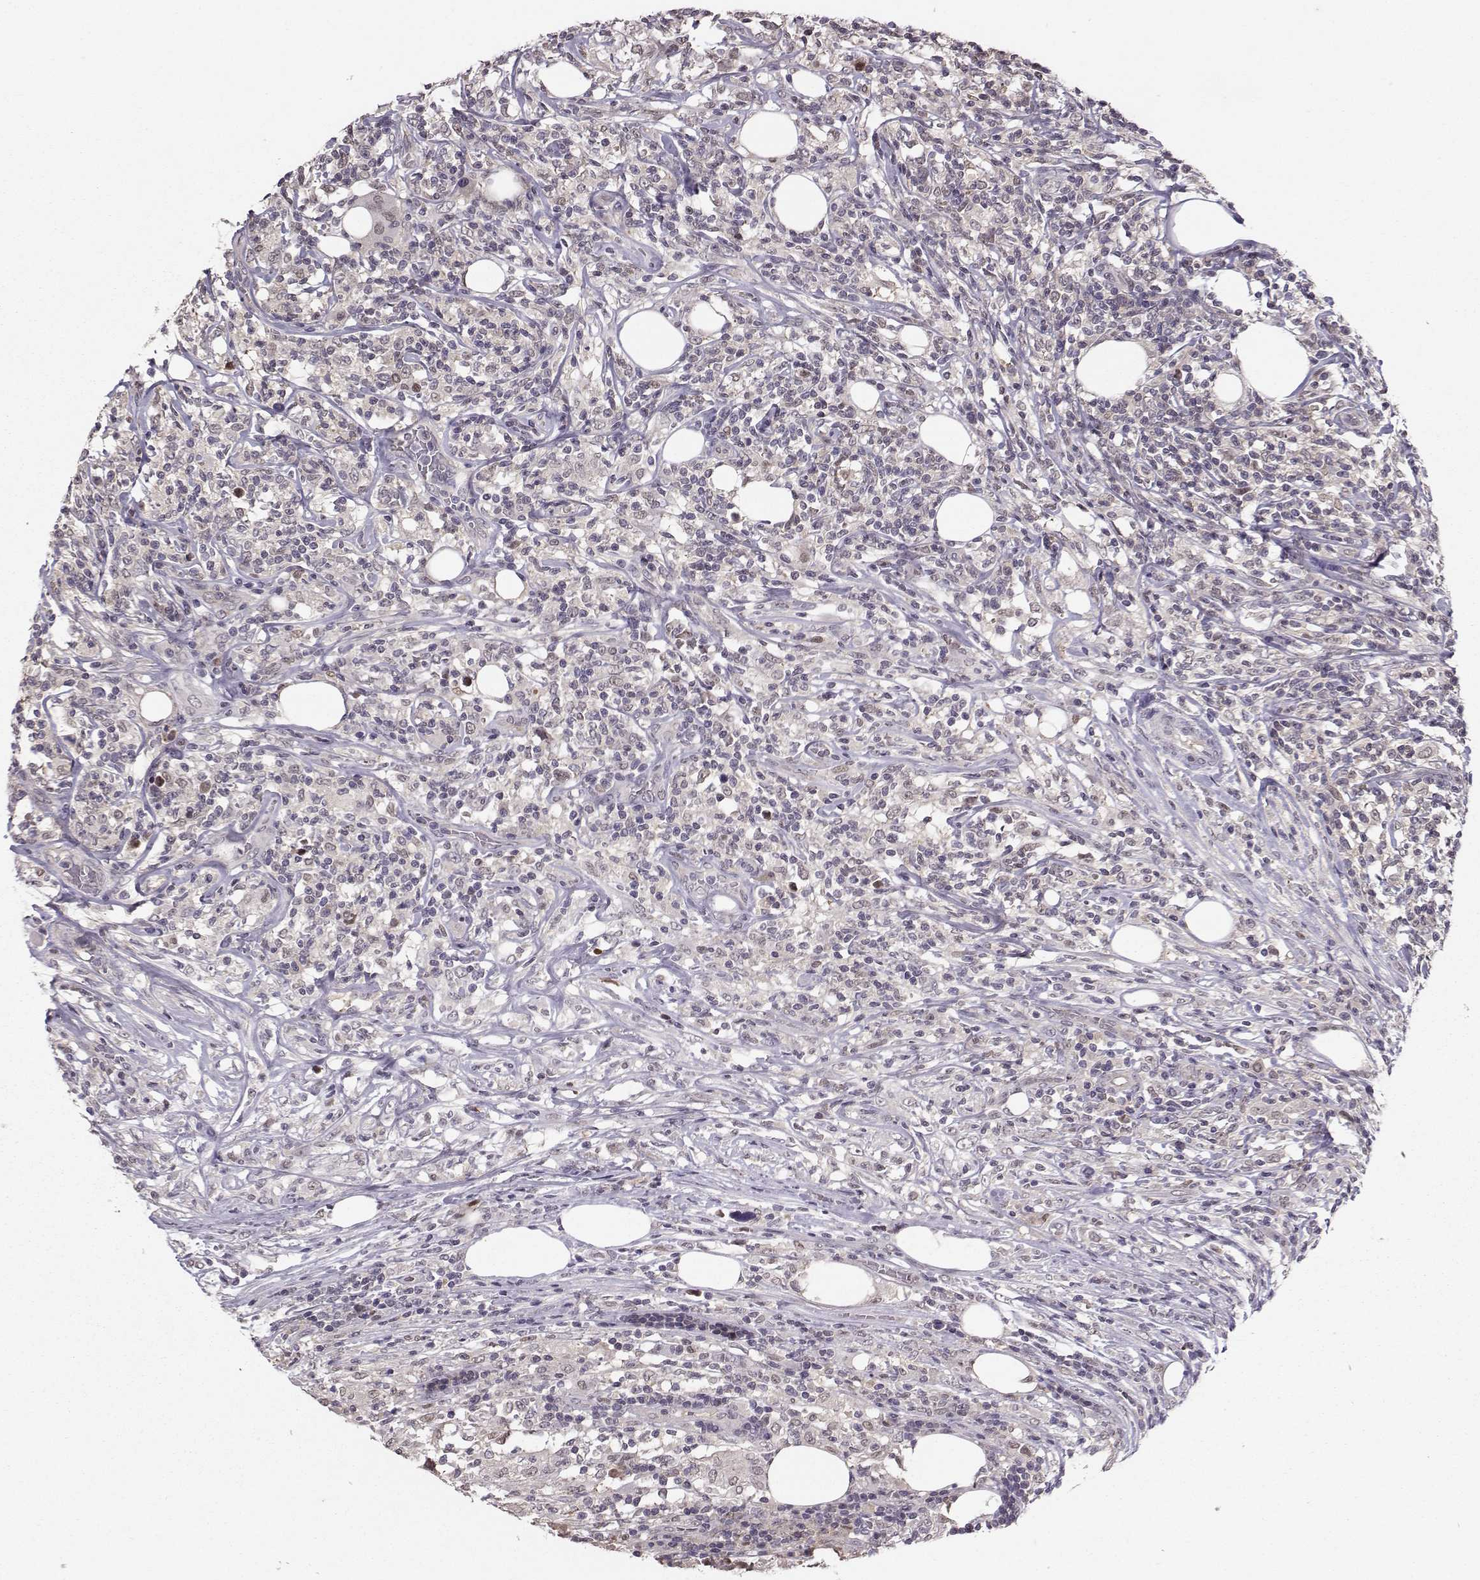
{"staining": {"intensity": "negative", "quantity": "none", "location": "none"}, "tissue": "lymphoma", "cell_type": "Tumor cells", "image_type": "cancer", "snomed": [{"axis": "morphology", "description": "Malignant lymphoma, non-Hodgkin's type, High grade"}, {"axis": "topography", "description": "Lymph node"}], "caption": "Micrograph shows no protein positivity in tumor cells of lymphoma tissue. Brightfield microscopy of immunohistochemistry (IHC) stained with DAB (brown) and hematoxylin (blue), captured at high magnification.", "gene": "PKP2", "patient": {"sex": "female", "age": 84}}